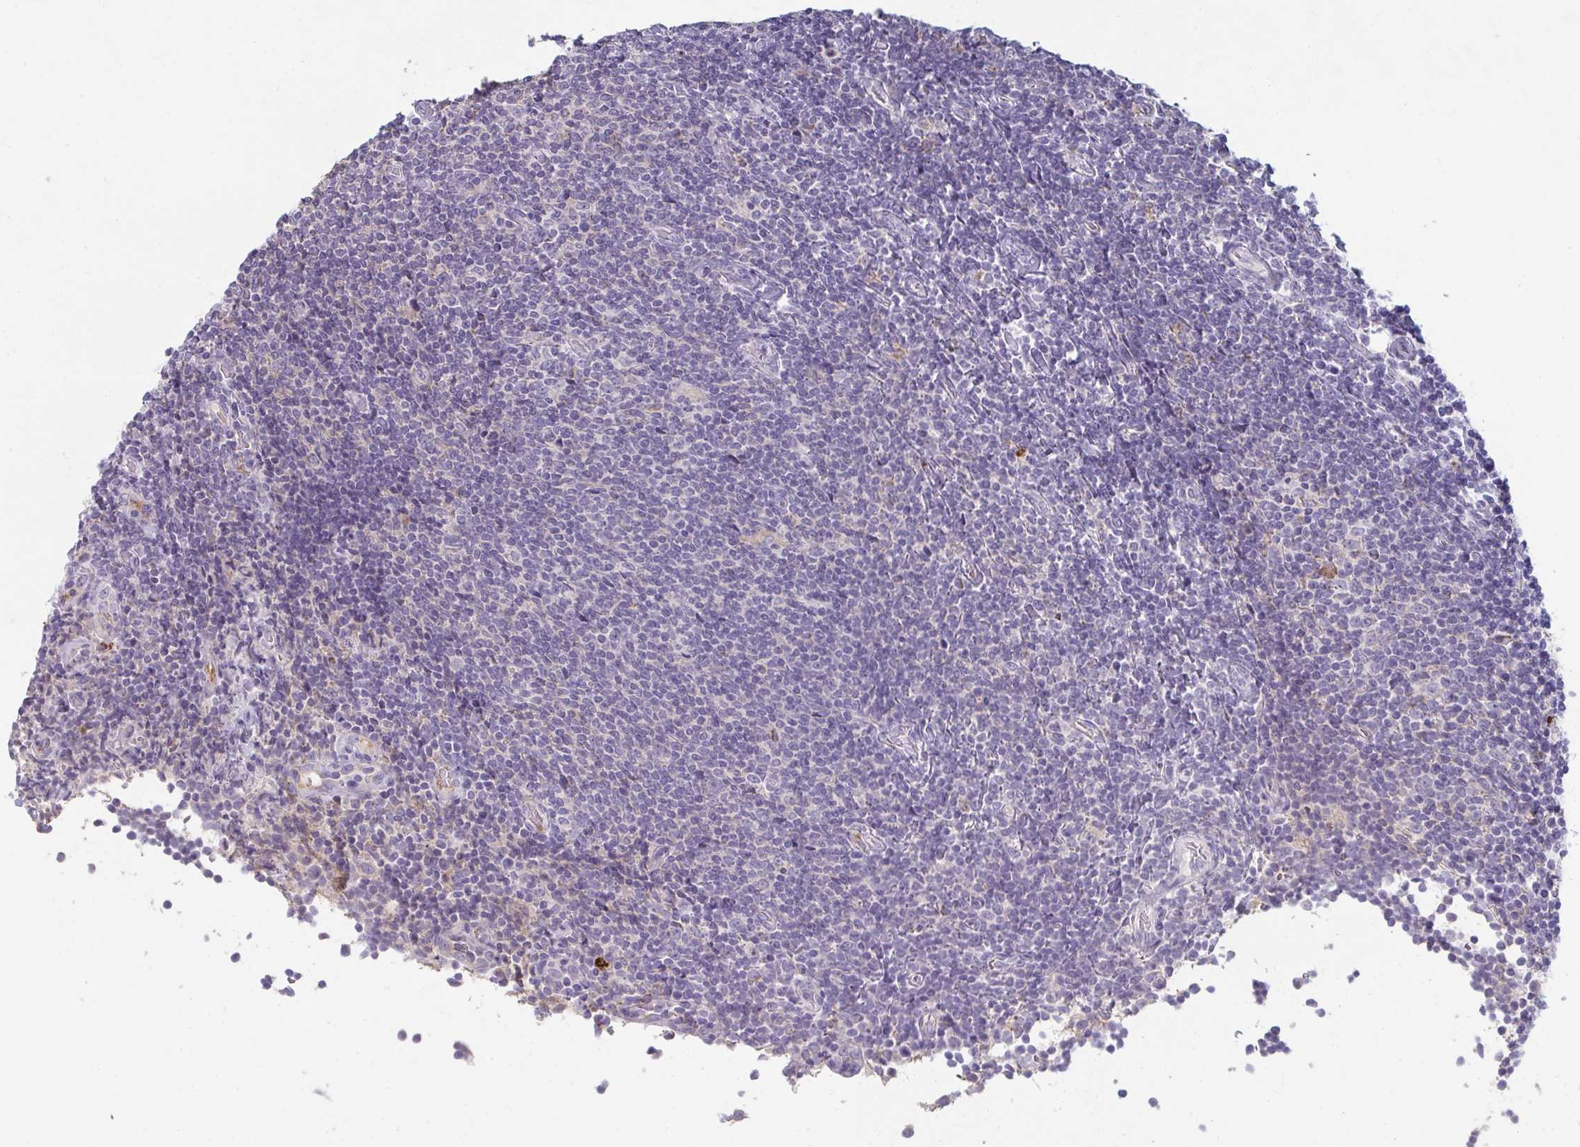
{"staining": {"intensity": "negative", "quantity": "none", "location": "none"}, "tissue": "lymphoma", "cell_type": "Tumor cells", "image_type": "cancer", "snomed": [{"axis": "morphology", "description": "Malignant lymphoma, non-Hodgkin's type, Low grade"}, {"axis": "topography", "description": "Lymph node"}], "caption": "Immunohistochemistry histopathology image of malignant lymphoma, non-Hodgkin's type (low-grade) stained for a protein (brown), which demonstrates no staining in tumor cells.", "gene": "ADAM21", "patient": {"sex": "male", "age": 52}}